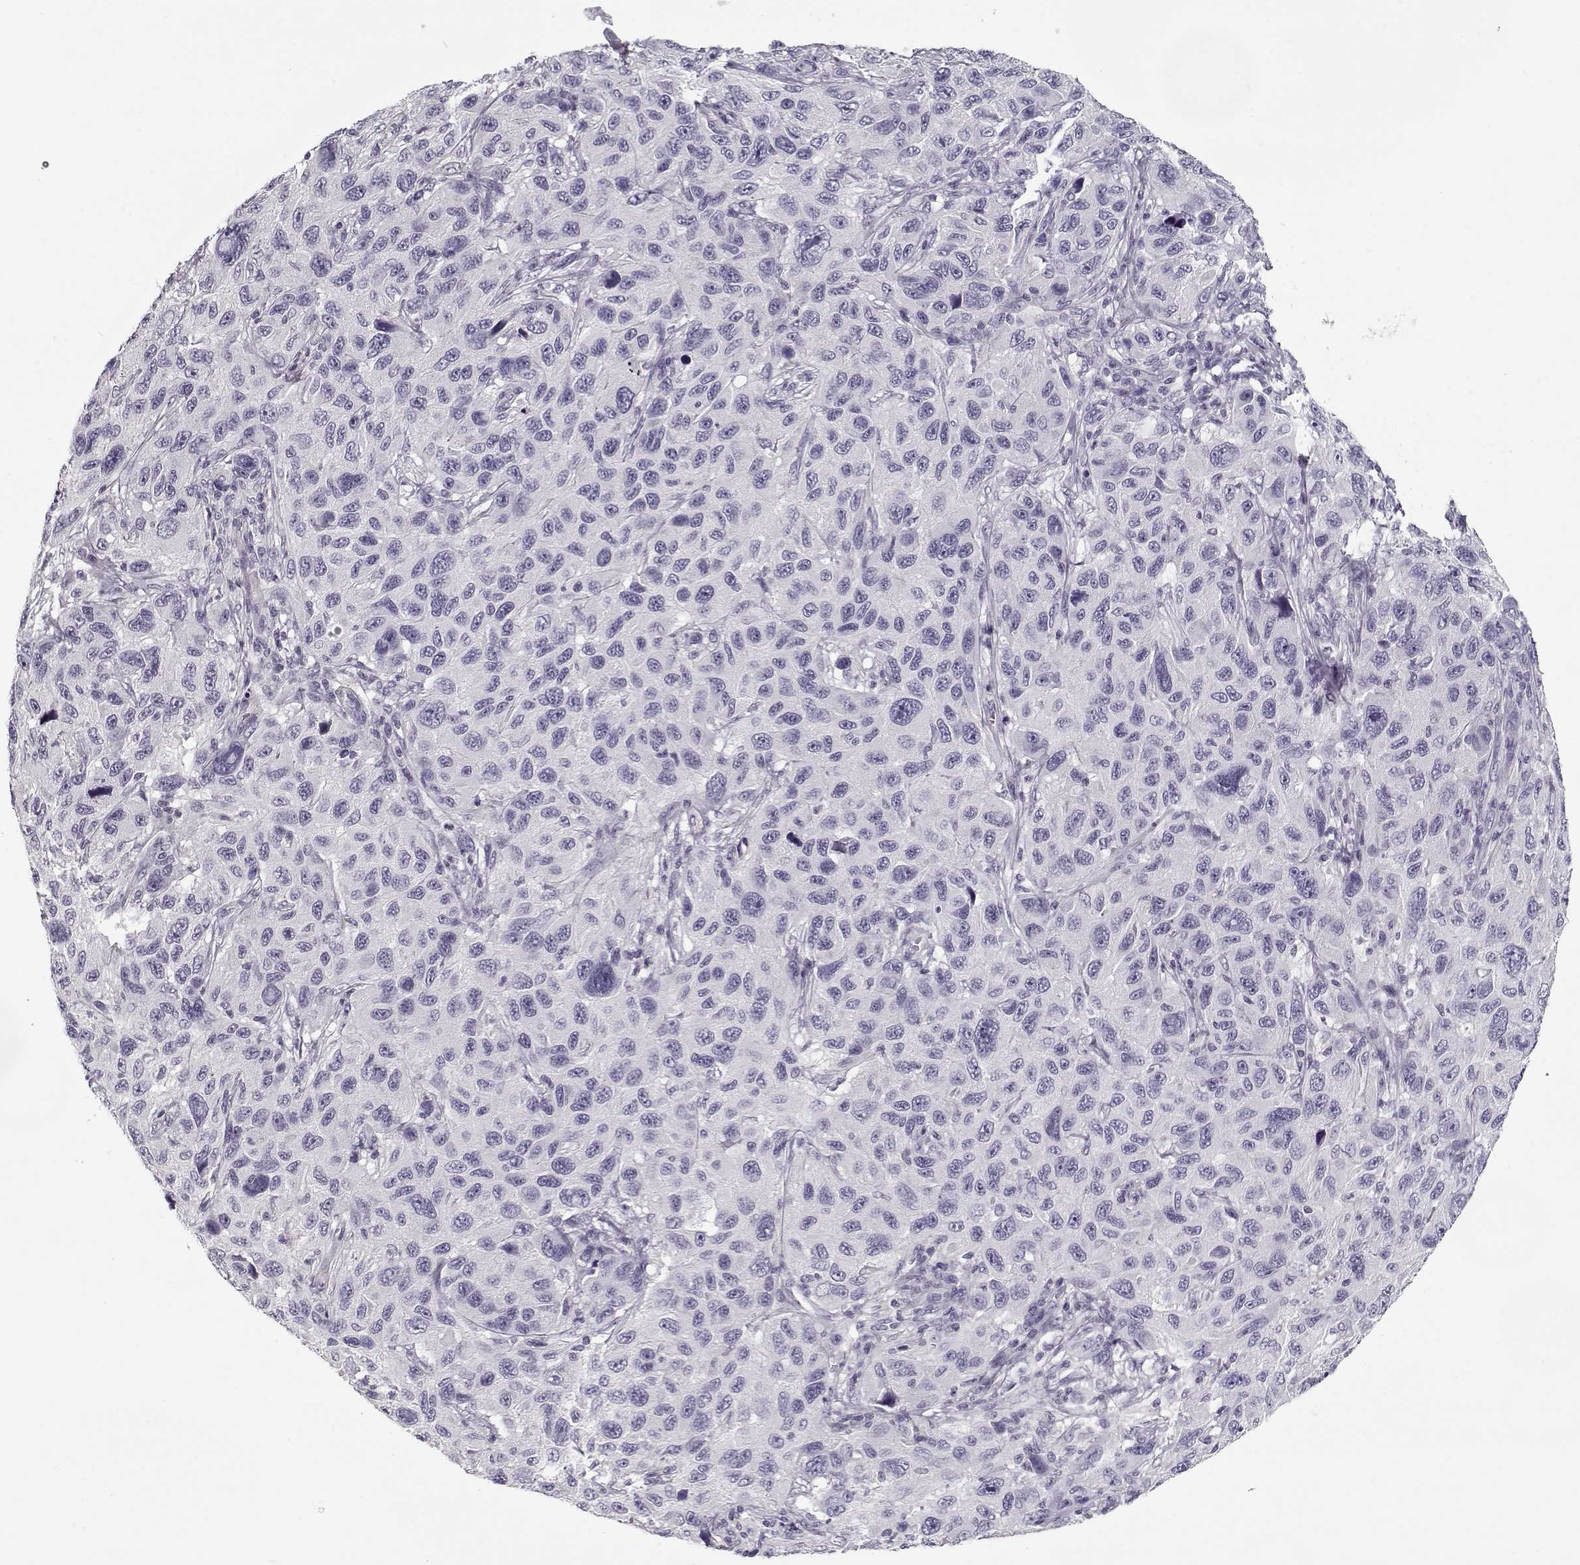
{"staining": {"intensity": "negative", "quantity": "none", "location": "none"}, "tissue": "melanoma", "cell_type": "Tumor cells", "image_type": "cancer", "snomed": [{"axis": "morphology", "description": "Malignant melanoma, NOS"}, {"axis": "topography", "description": "Skin"}], "caption": "Human malignant melanoma stained for a protein using immunohistochemistry (IHC) displays no staining in tumor cells.", "gene": "CCDC136", "patient": {"sex": "male", "age": 53}}